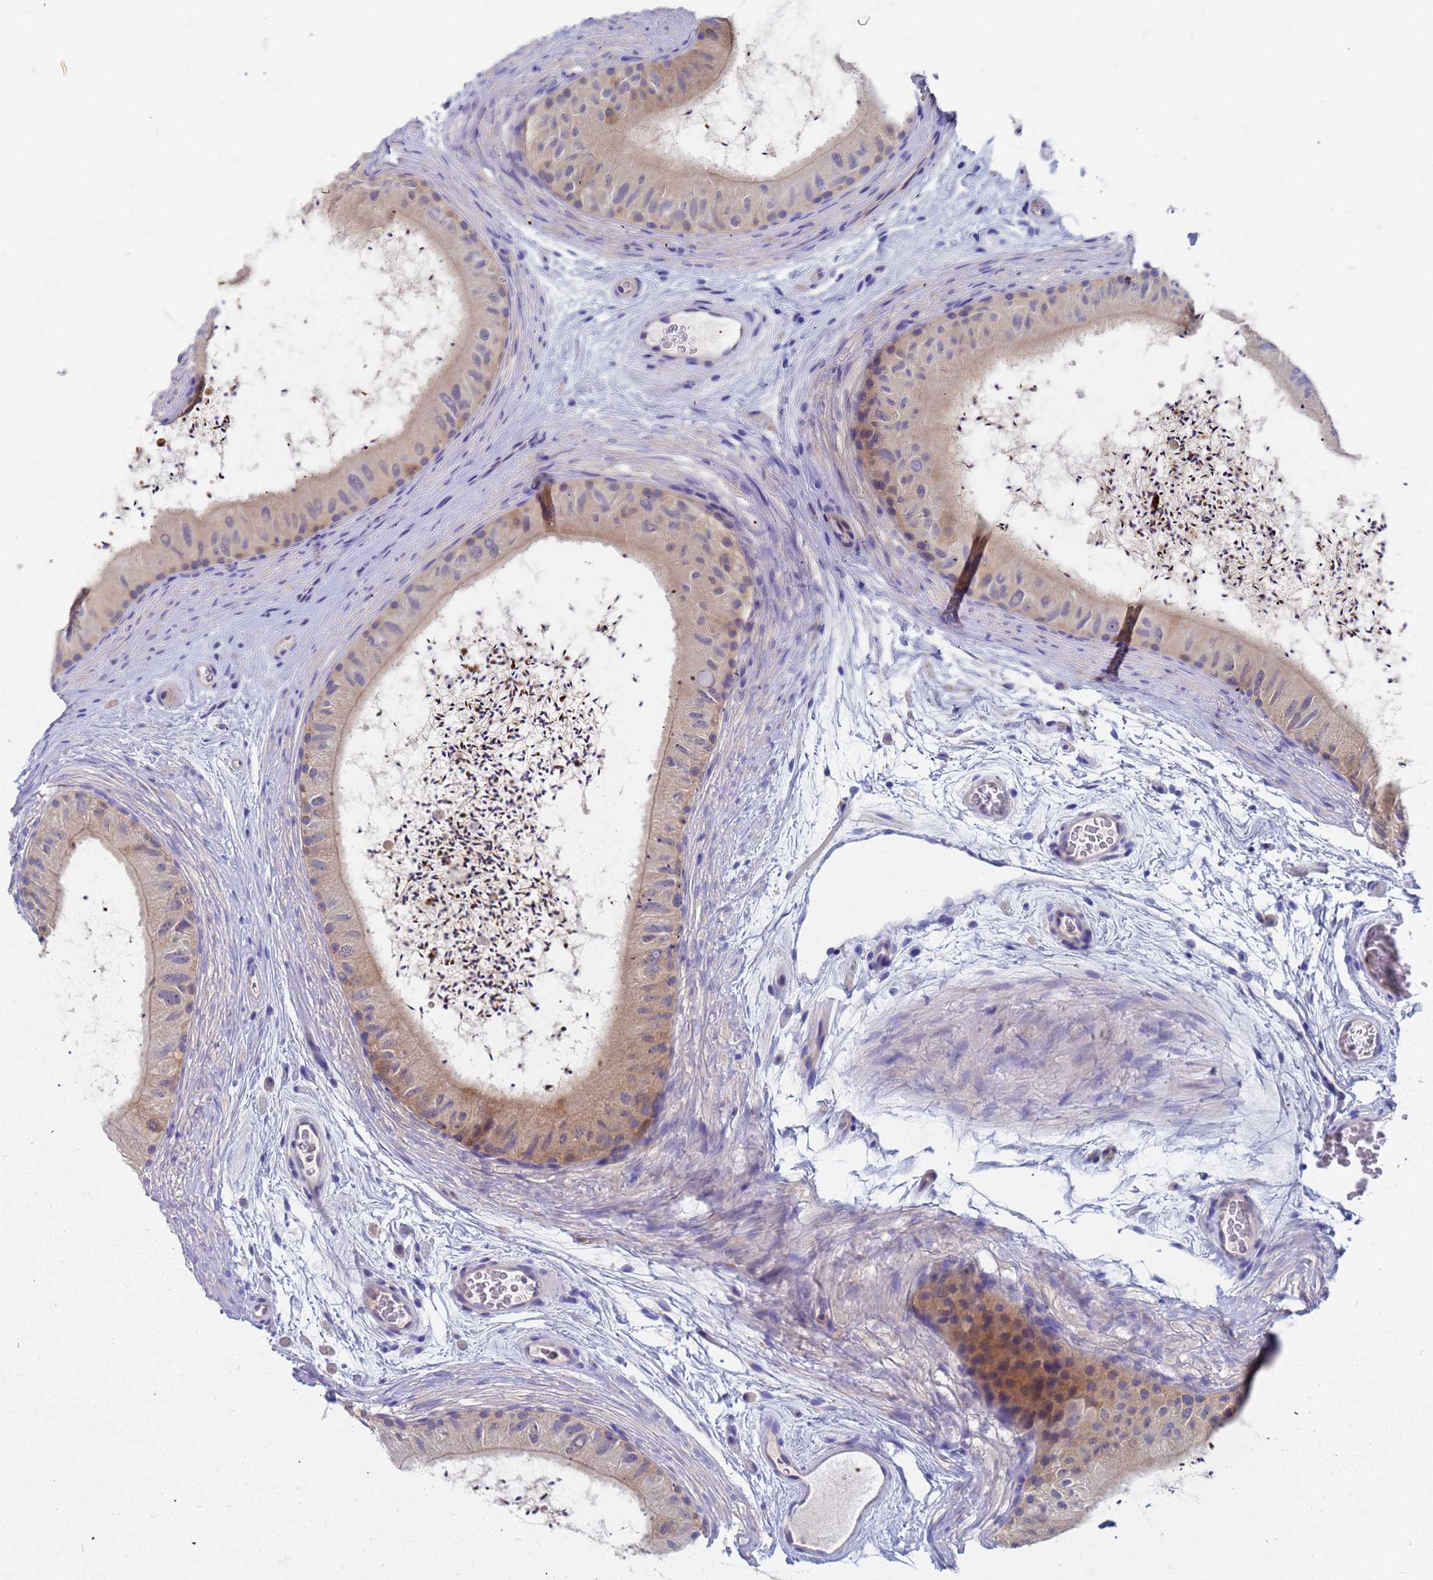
{"staining": {"intensity": "moderate", "quantity": "<25%", "location": "cytoplasmic/membranous"}, "tissue": "epididymis", "cell_type": "Glandular cells", "image_type": "normal", "snomed": [{"axis": "morphology", "description": "Normal tissue, NOS"}, {"axis": "topography", "description": "Epididymis"}], "caption": "High-magnification brightfield microscopy of unremarkable epididymis stained with DAB (brown) and counterstained with hematoxylin (blue). glandular cells exhibit moderate cytoplasmic/membranous positivity is appreciated in about<25% of cells.", "gene": "TTLL11", "patient": {"sex": "male", "age": 50}}